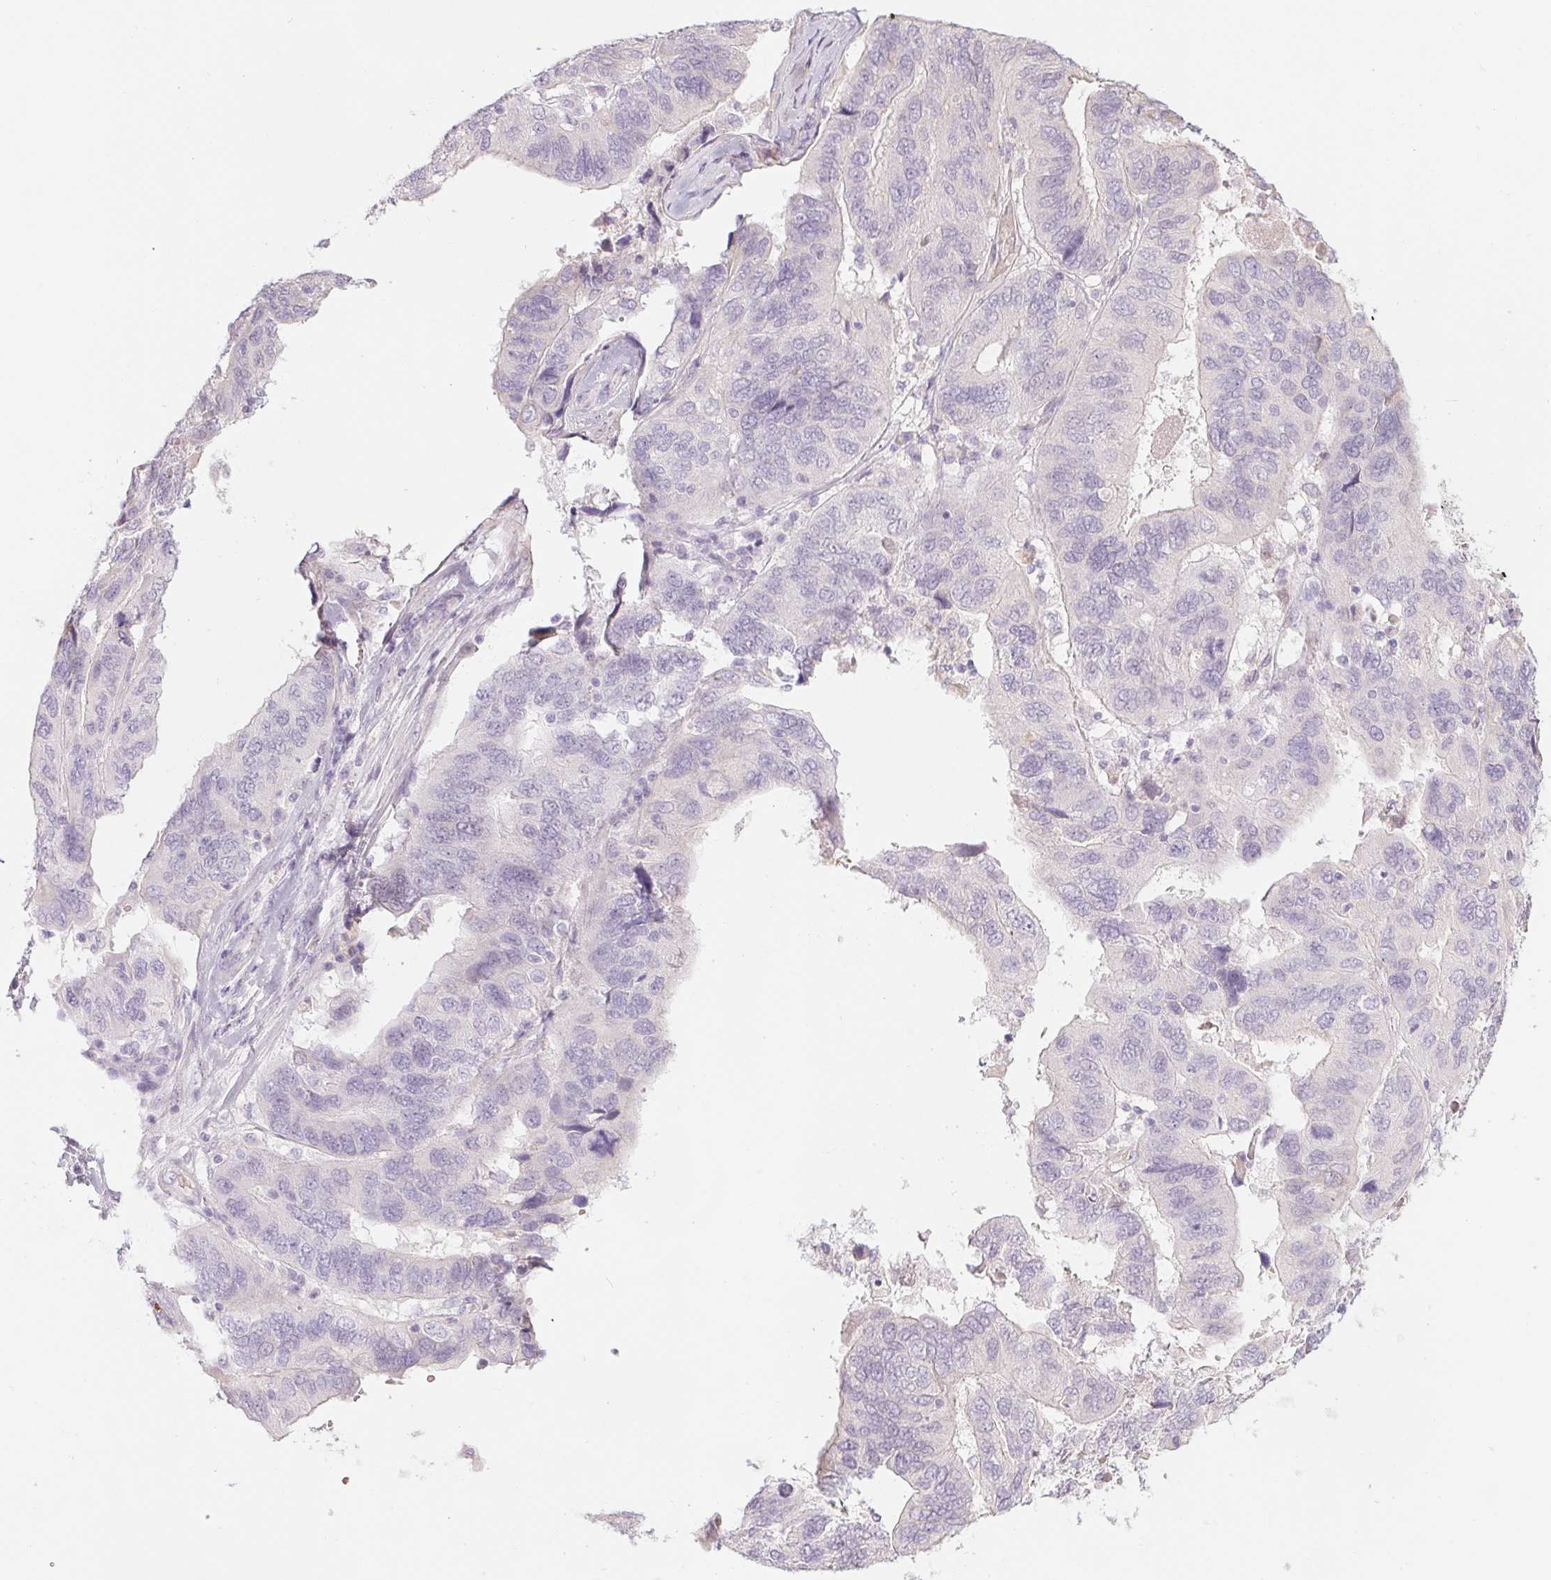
{"staining": {"intensity": "negative", "quantity": "none", "location": "none"}, "tissue": "ovarian cancer", "cell_type": "Tumor cells", "image_type": "cancer", "snomed": [{"axis": "morphology", "description": "Cystadenocarcinoma, serous, NOS"}, {"axis": "topography", "description": "Ovary"}], "caption": "Tumor cells are negative for brown protein staining in ovarian serous cystadenocarcinoma.", "gene": "CTCFL", "patient": {"sex": "female", "age": 79}}